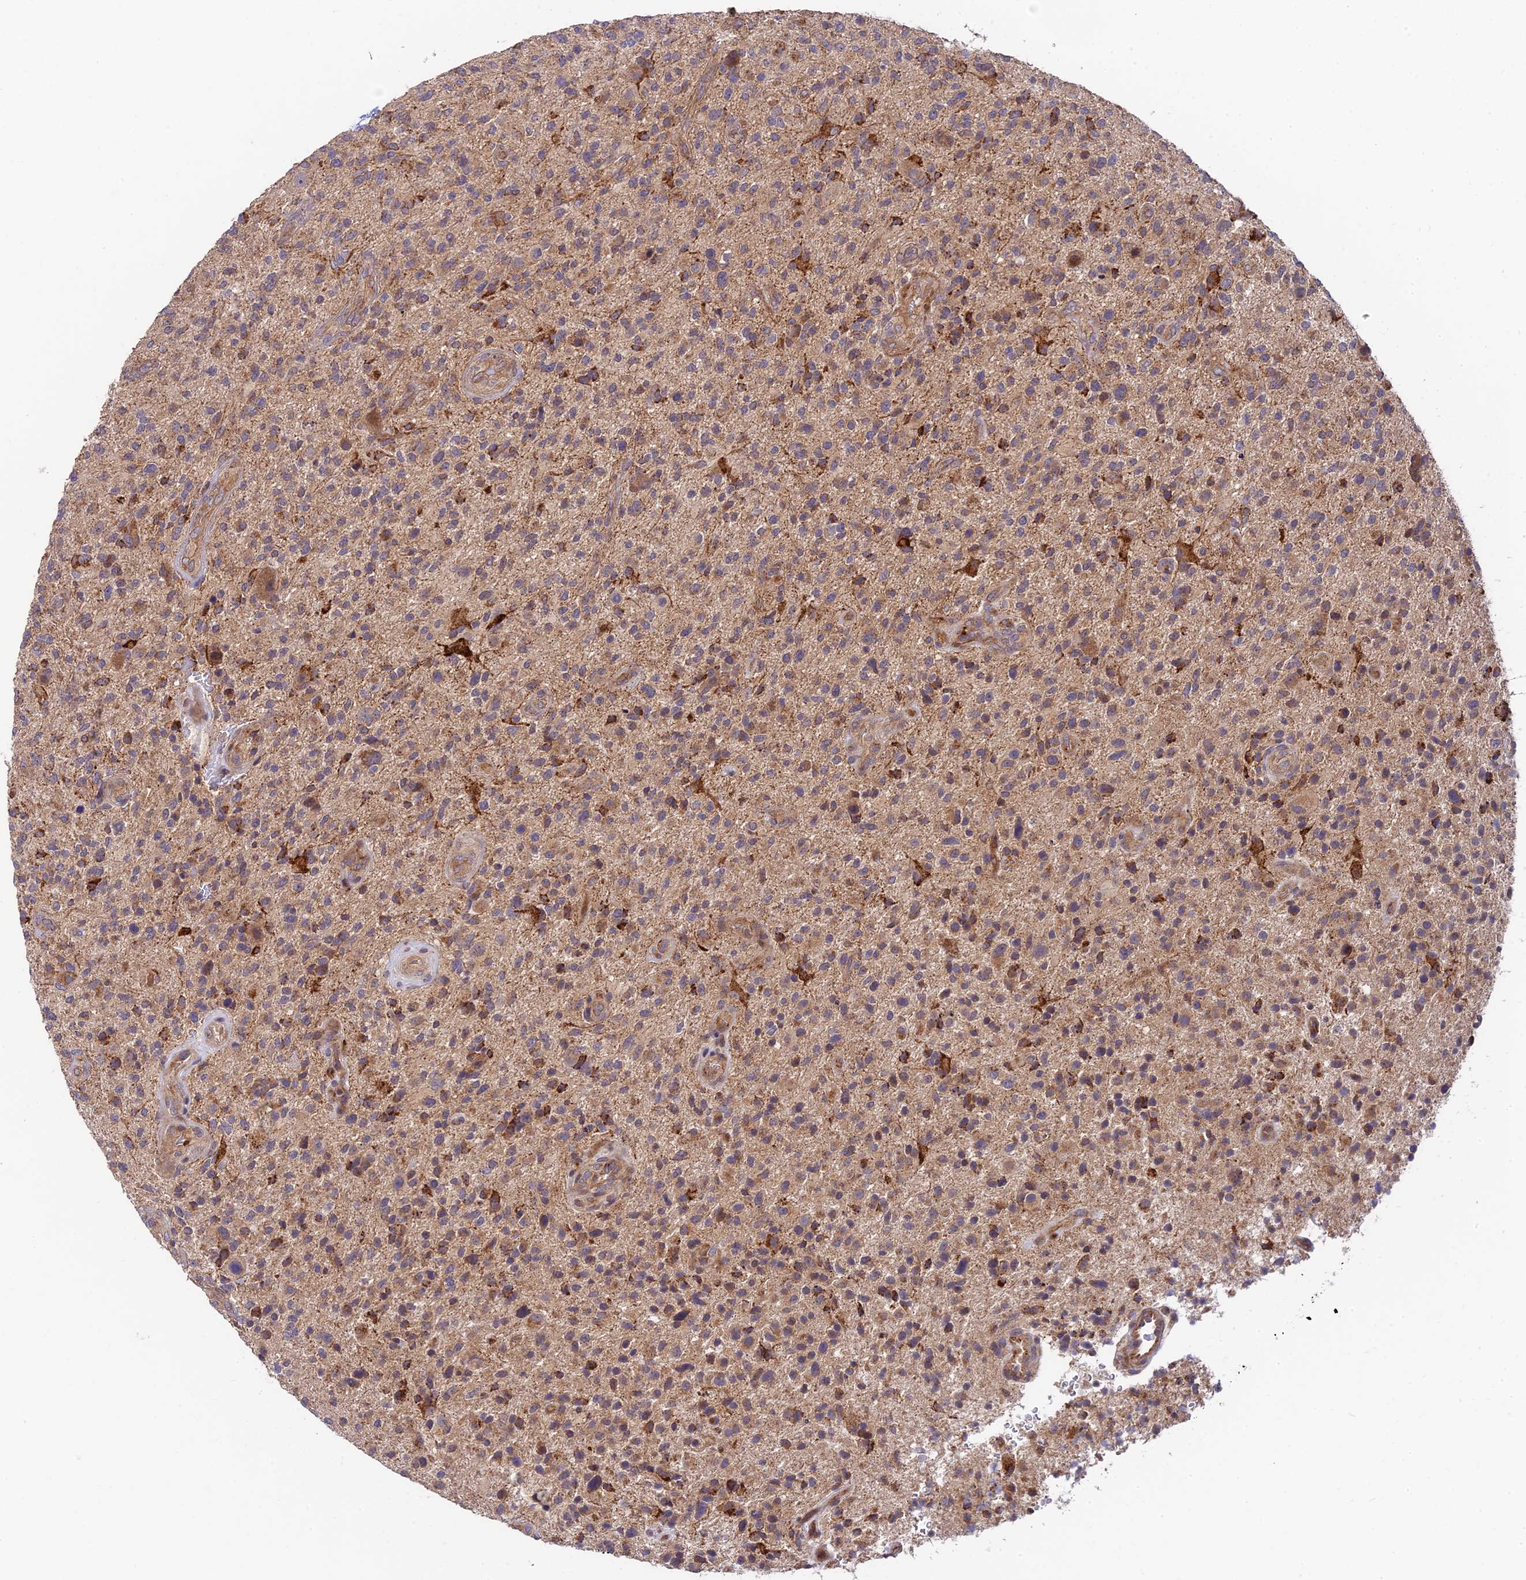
{"staining": {"intensity": "weak", "quantity": "25%-75%", "location": "cytoplasmic/membranous"}, "tissue": "glioma", "cell_type": "Tumor cells", "image_type": "cancer", "snomed": [{"axis": "morphology", "description": "Glioma, malignant, High grade"}, {"axis": "topography", "description": "Brain"}], "caption": "Immunohistochemical staining of malignant high-grade glioma displays weak cytoplasmic/membranous protein positivity in approximately 25%-75% of tumor cells.", "gene": "C3orf20", "patient": {"sex": "male", "age": 47}}